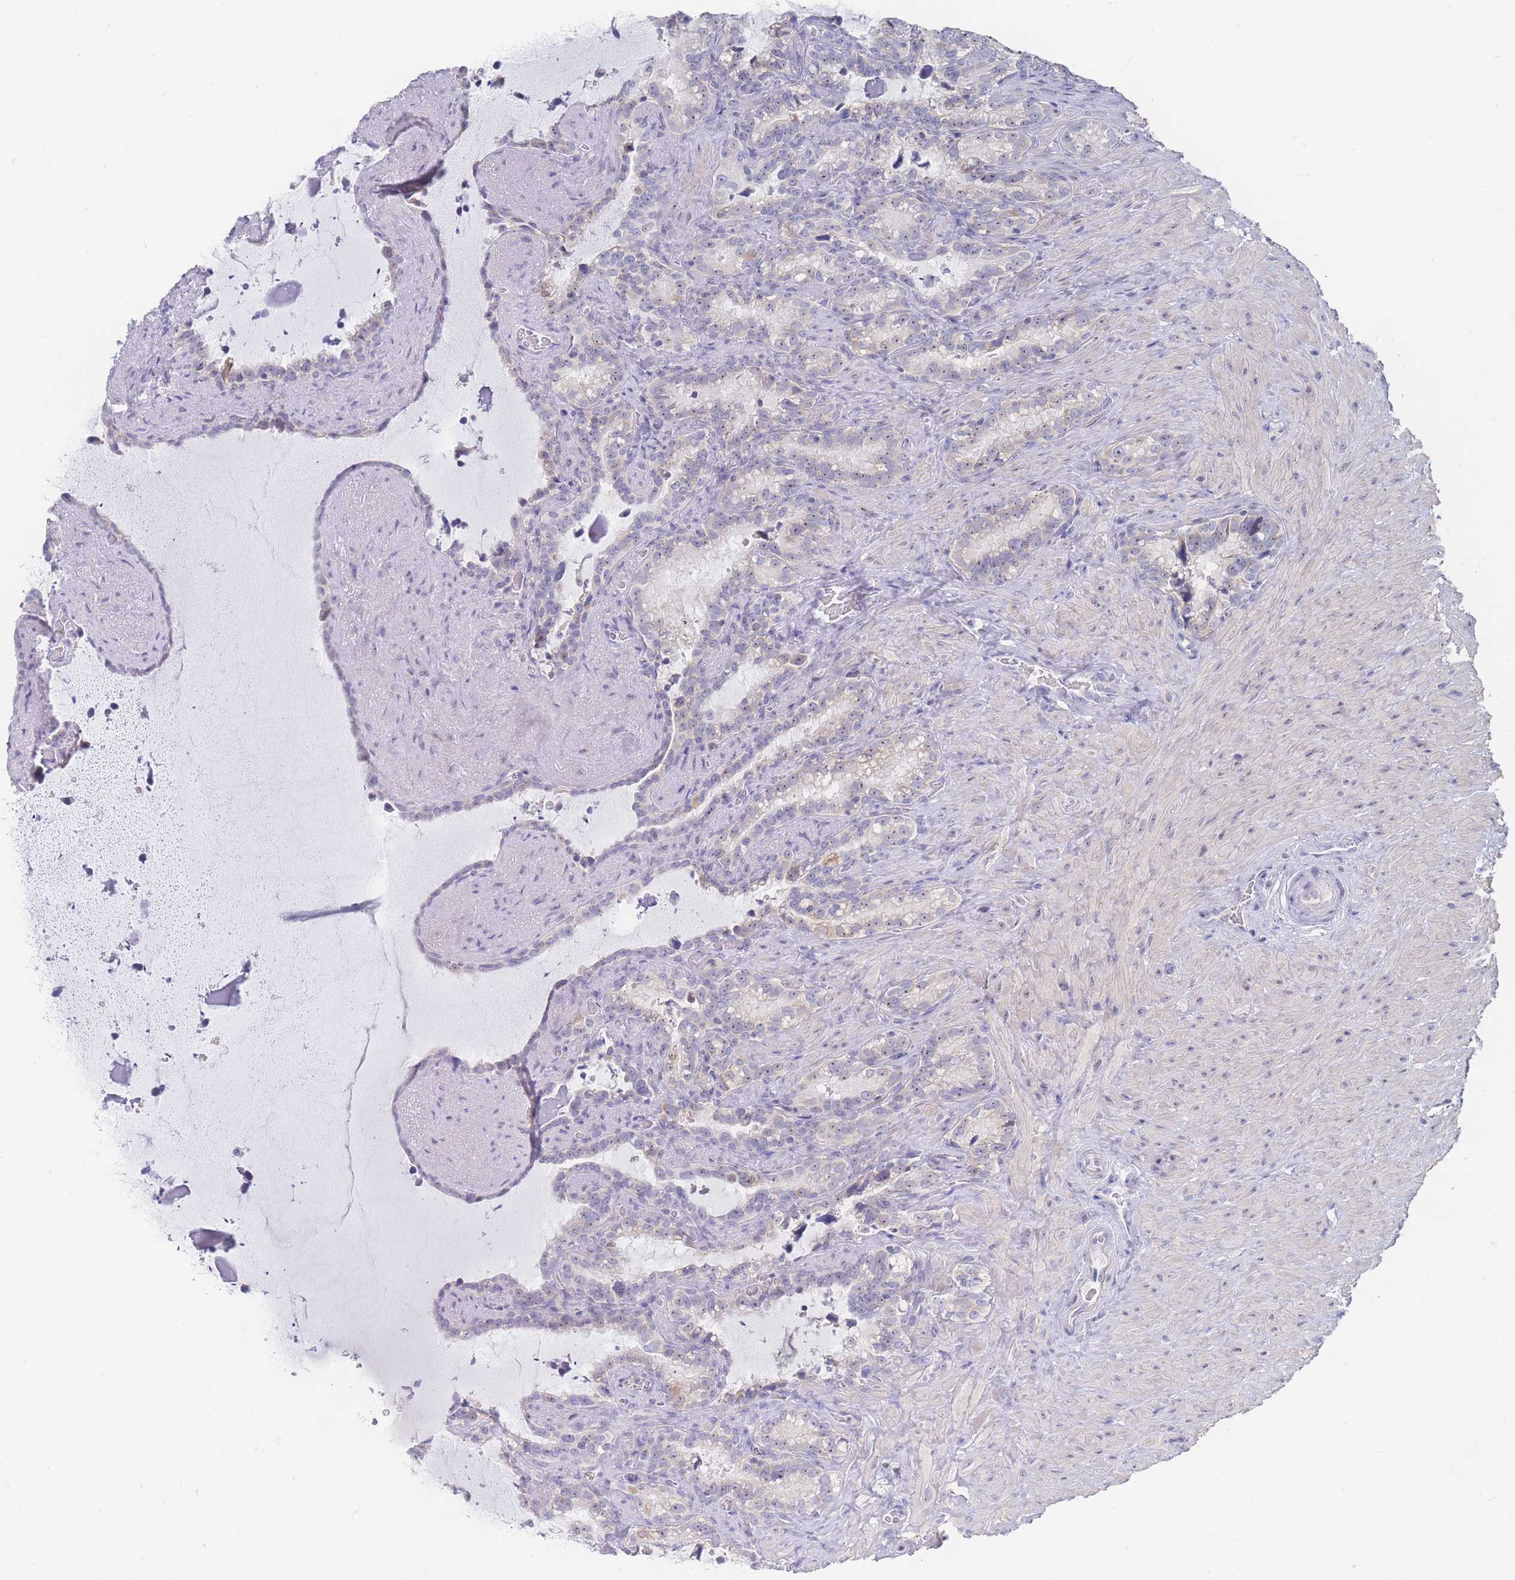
{"staining": {"intensity": "weak", "quantity": "25%-75%", "location": "cytoplasmic/membranous,nuclear"}, "tissue": "seminal vesicle", "cell_type": "Glandular cells", "image_type": "normal", "snomed": [{"axis": "morphology", "description": "Normal tissue, NOS"}, {"axis": "topography", "description": "Prostate"}, {"axis": "topography", "description": "Seminal veicle"}], "caption": "Weak cytoplasmic/membranous,nuclear staining for a protein is present in approximately 25%-75% of glandular cells of unremarkable seminal vesicle using immunohistochemistry.", "gene": "ZNF142", "patient": {"sex": "male", "age": 58}}